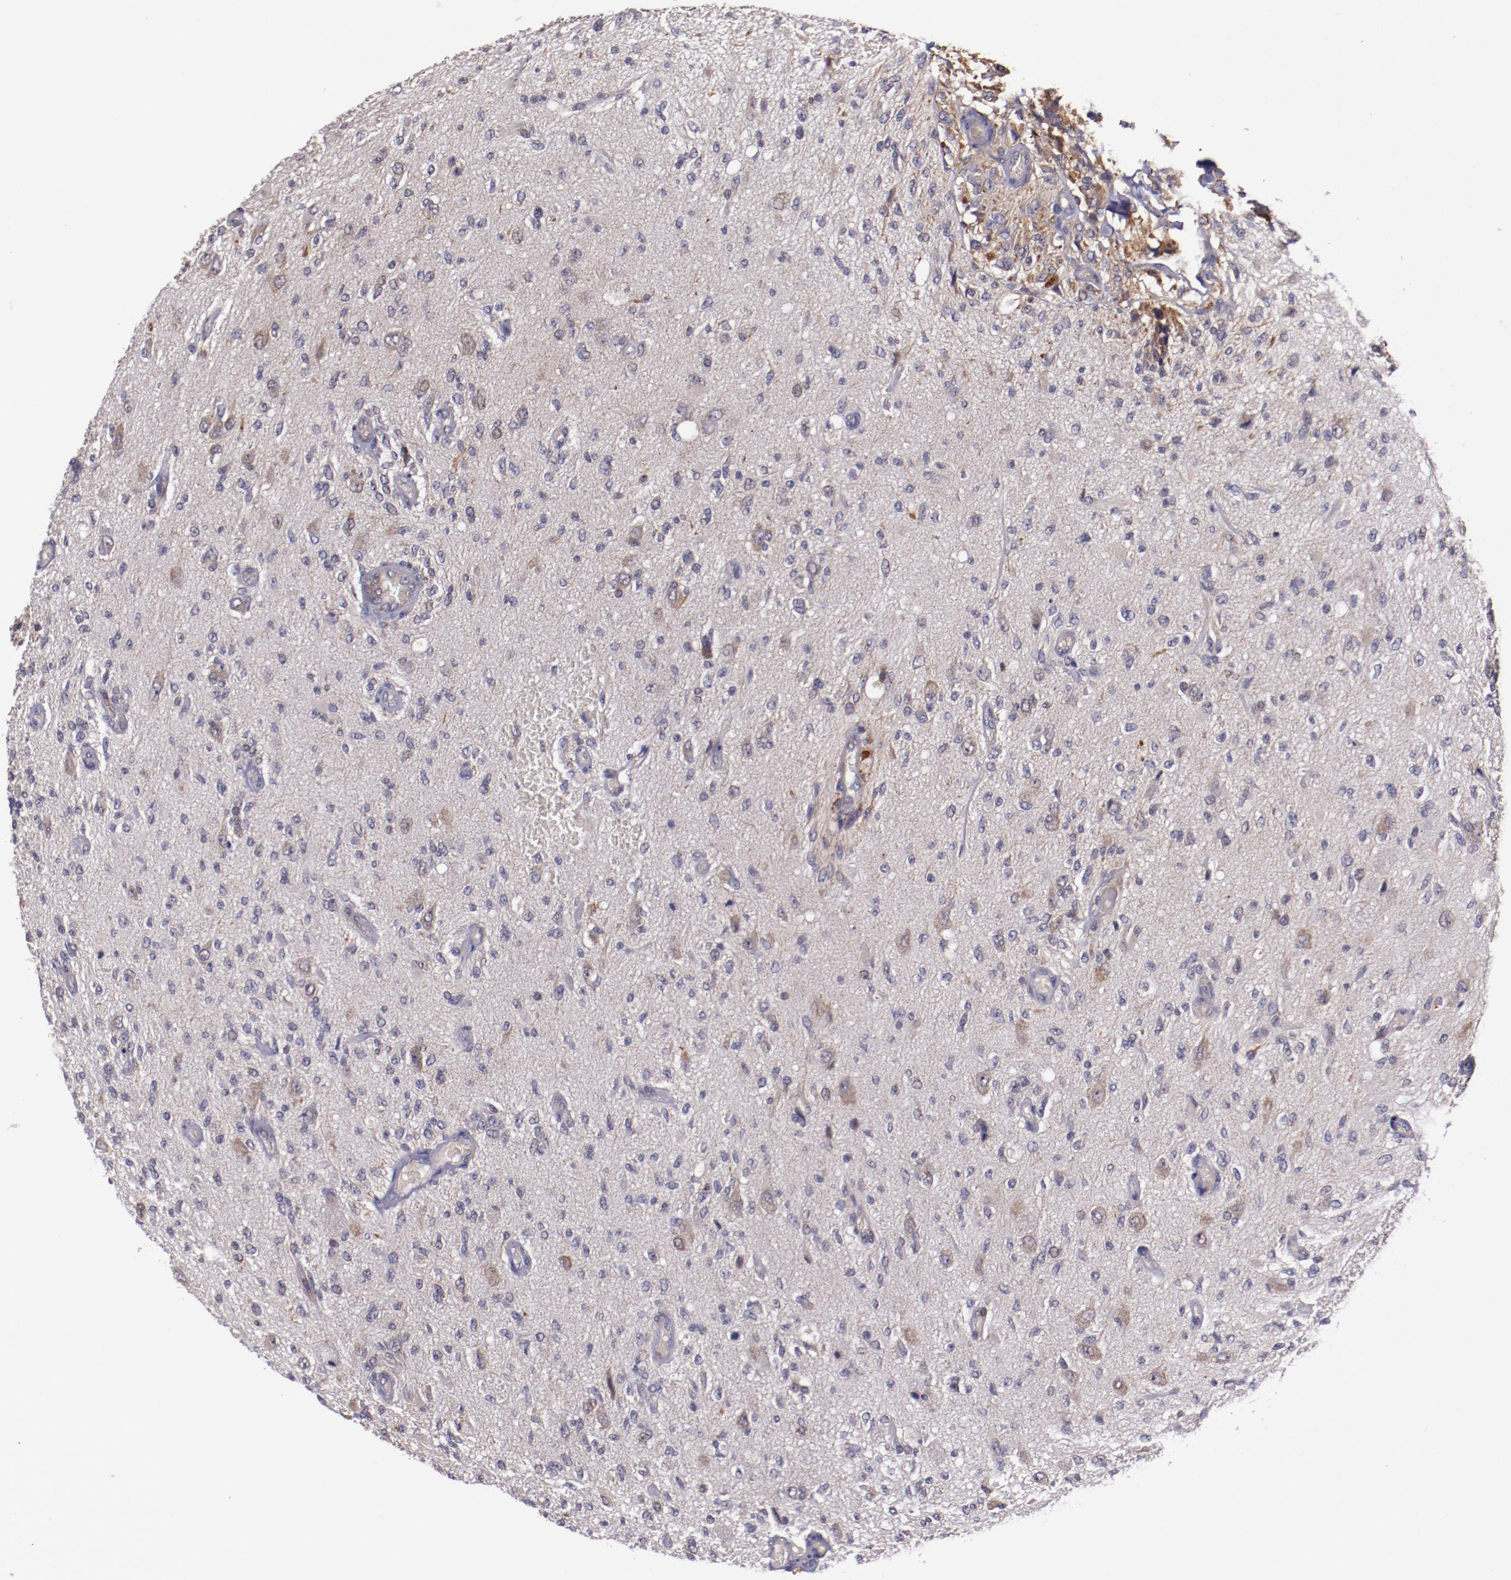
{"staining": {"intensity": "negative", "quantity": "none", "location": "none"}, "tissue": "glioma", "cell_type": "Tumor cells", "image_type": "cancer", "snomed": [{"axis": "morphology", "description": "Normal tissue, NOS"}, {"axis": "morphology", "description": "Glioma, malignant, High grade"}, {"axis": "topography", "description": "Cerebral cortex"}], "caption": "A micrograph of human malignant glioma (high-grade) is negative for staining in tumor cells.", "gene": "FTSJ1", "patient": {"sex": "male", "age": 77}}